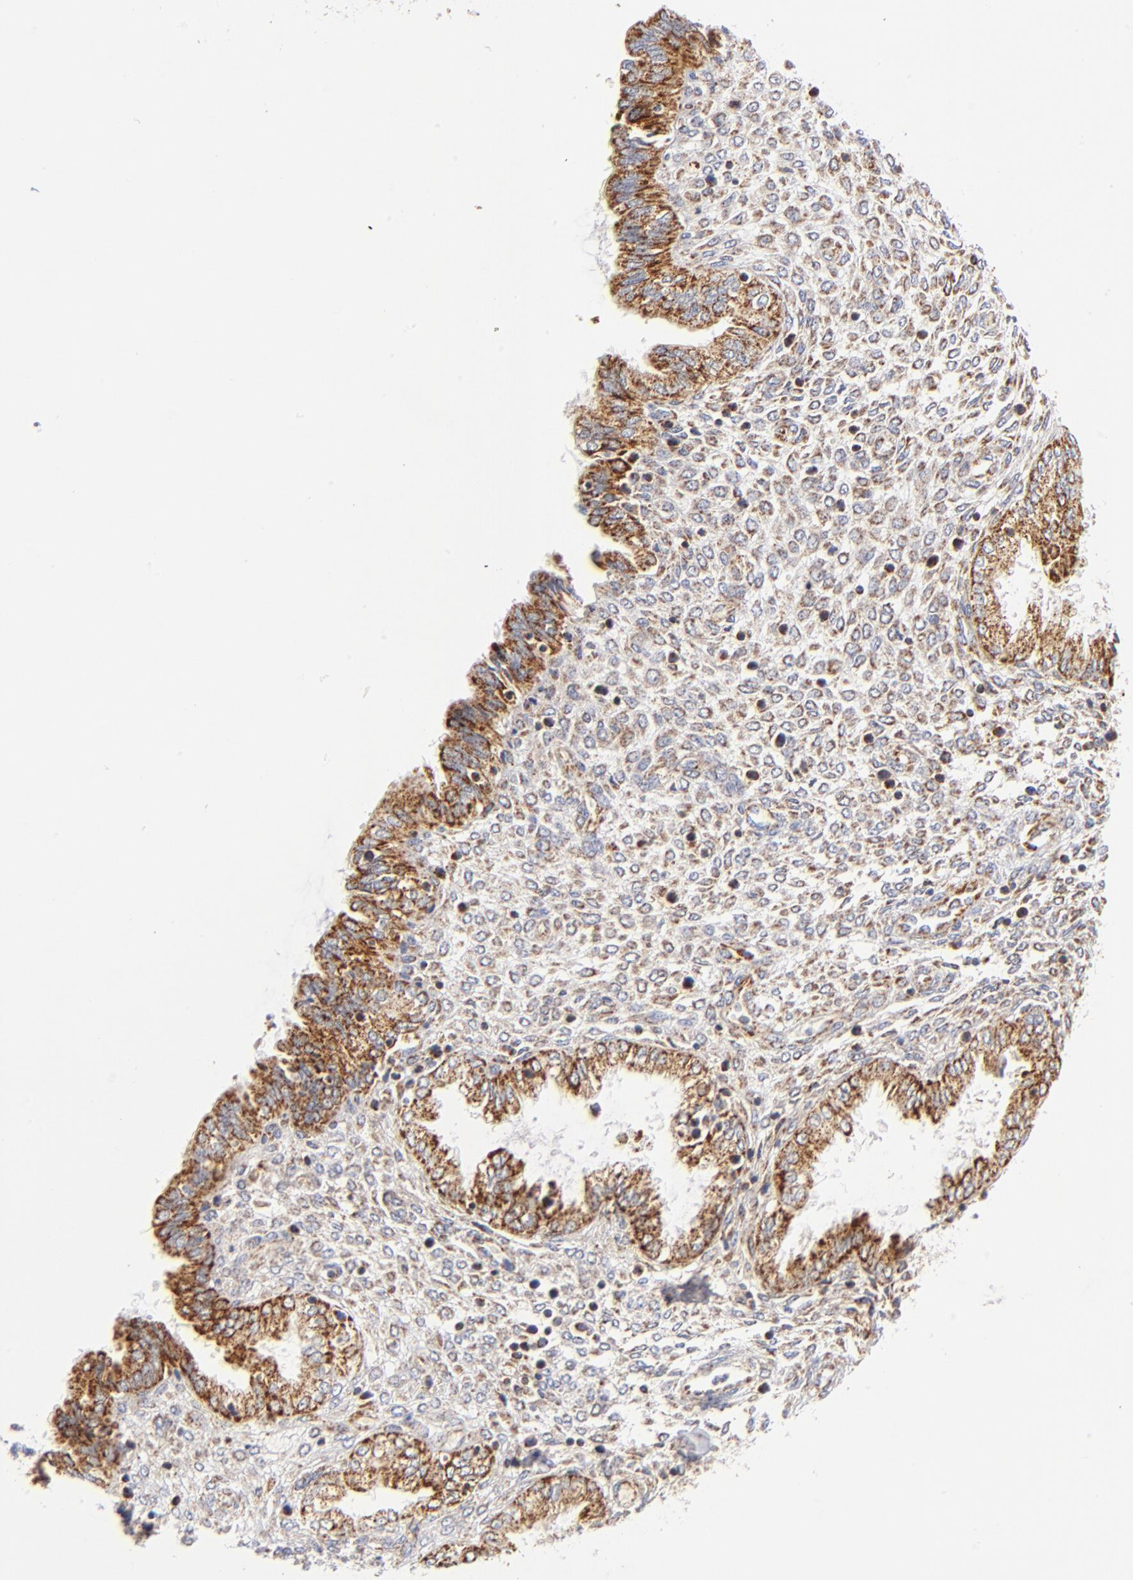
{"staining": {"intensity": "weak", "quantity": "25%-75%", "location": "cytoplasmic/membranous"}, "tissue": "endometrium", "cell_type": "Cells in endometrial stroma", "image_type": "normal", "snomed": [{"axis": "morphology", "description": "Normal tissue, NOS"}, {"axis": "topography", "description": "Endometrium"}], "caption": "Immunohistochemical staining of benign endometrium exhibits low levels of weak cytoplasmic/membranous positivity in about 25%-75% of cells in endometrial stroma. (brown staining indicates protein expression, while blue staining denotes nuclei).", "gene": "DLAT", "patient": {"sex": "female", "age": 33}}